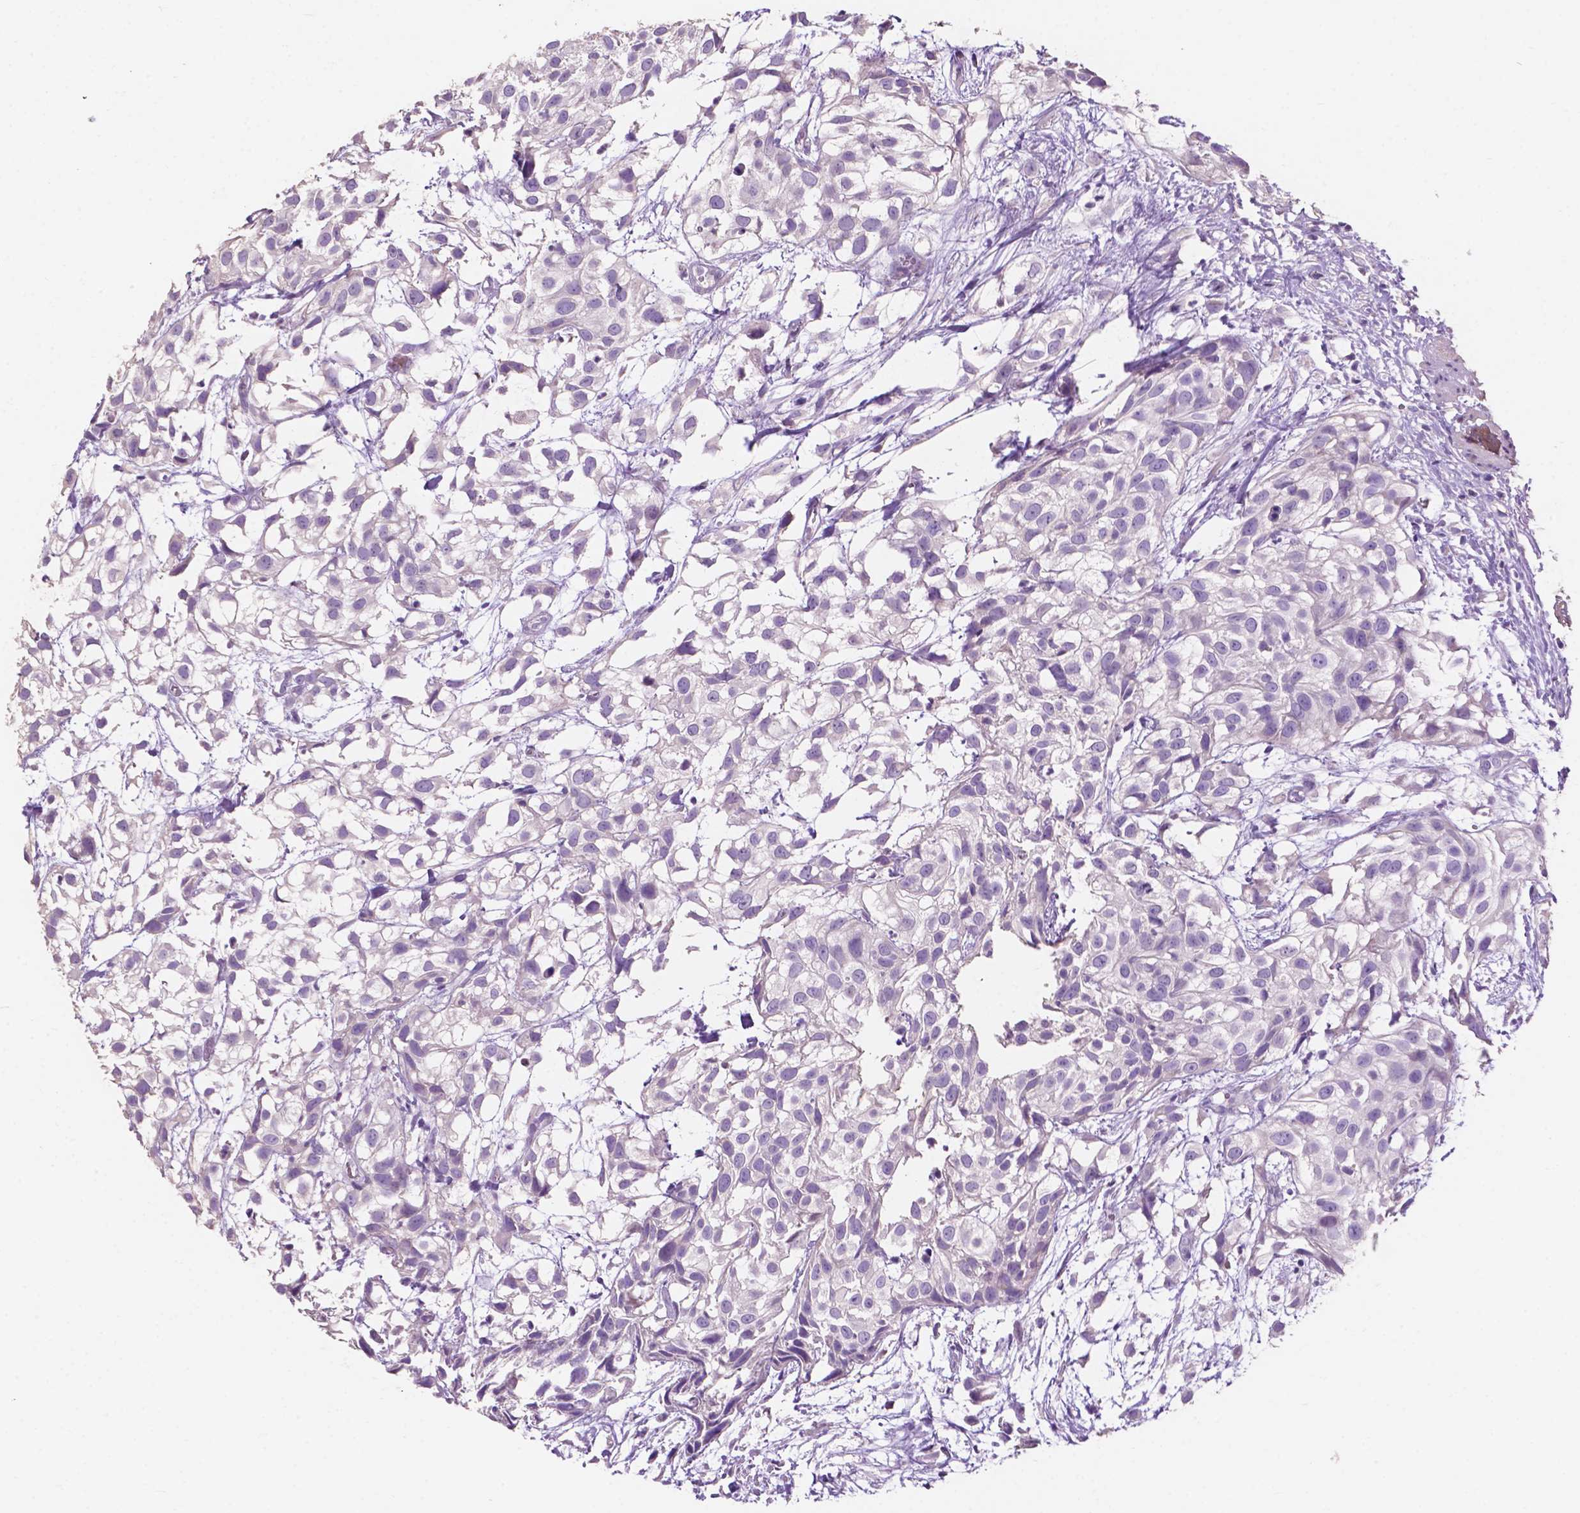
{"staining": {"intensity": "negative", "quantity": "none", "location": "none"}, "tissue": "urothelial cancer", "cell_type": "Tumor cells", "image_type": "cancer", "snomed": [{"axis": "morphology", "description": "Urothelial carcinoma, High grade"}, {"axis": "topography", "description": "Urinary bladder"}], "caption": "High power microscopy image of an IHC photomicrograph of high-grade urothelial carcinoma, revealing no significant expression in tumor cells.", "gene": "CLDN17", "patient": {"sex": "male", "age": 56}}